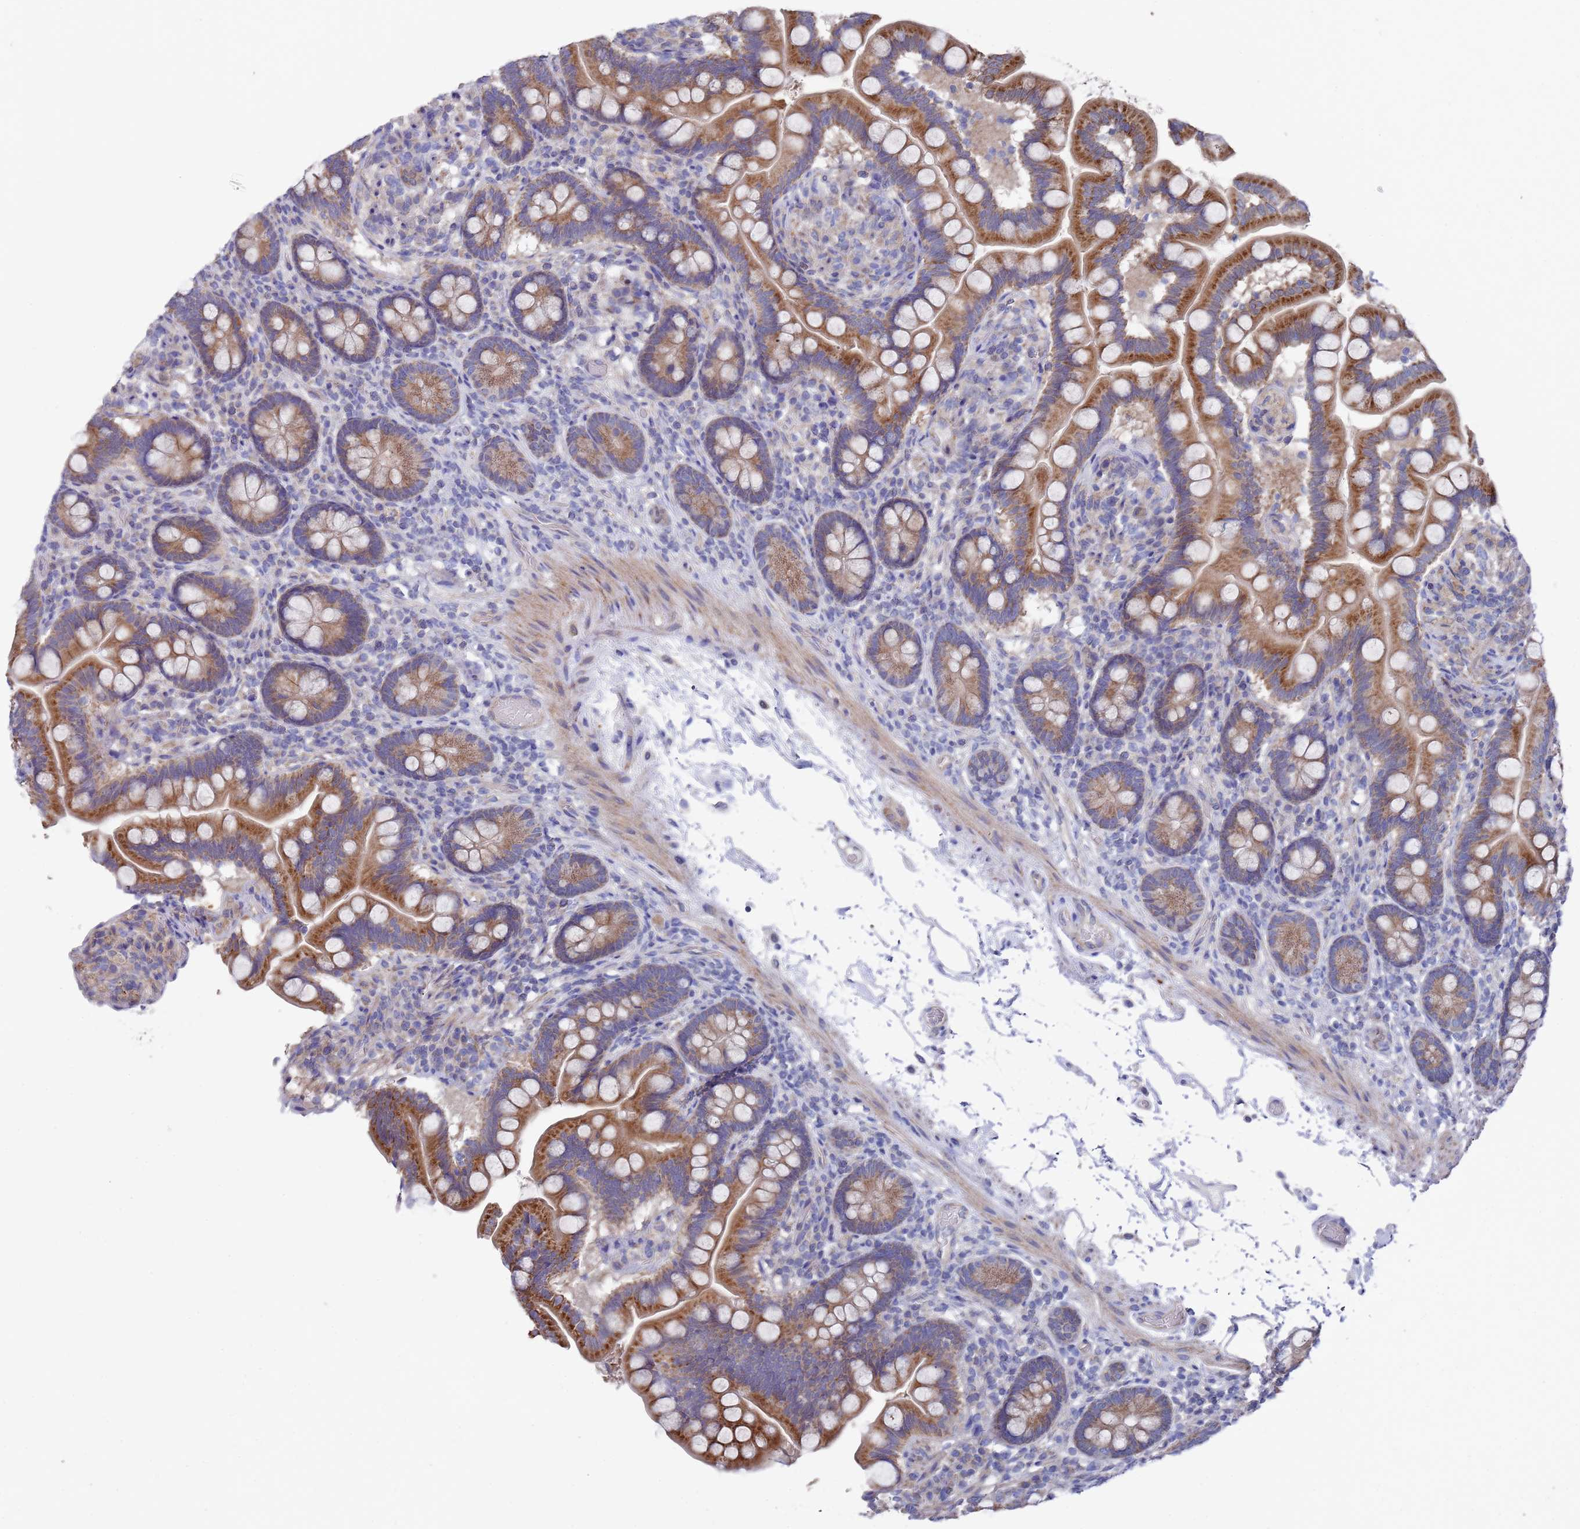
{"staining": {"intensity": "strong", "quantity": ">75%", "location": "cytoplasmic/membranous"}, "tissue": "small intestine", "cell_type": "Glandular cells", "image_type": "normal", "snomed": [{"axis": "morphology", "description": "Normal tissue, NOS"}, {"axis": "topography", "description": "Small intestine"}], "caption": "Protein expression analysis of benign human small intestine reveals strong cytoplasmic/membranous staining in about >75% of glandular cells. (DAB (3,3'-diaminobenzidine) = brown stain, brightfield microscopy at high magnification).", "gene": "SCAPER", "patient": {"sex": "female", "age": 64}}